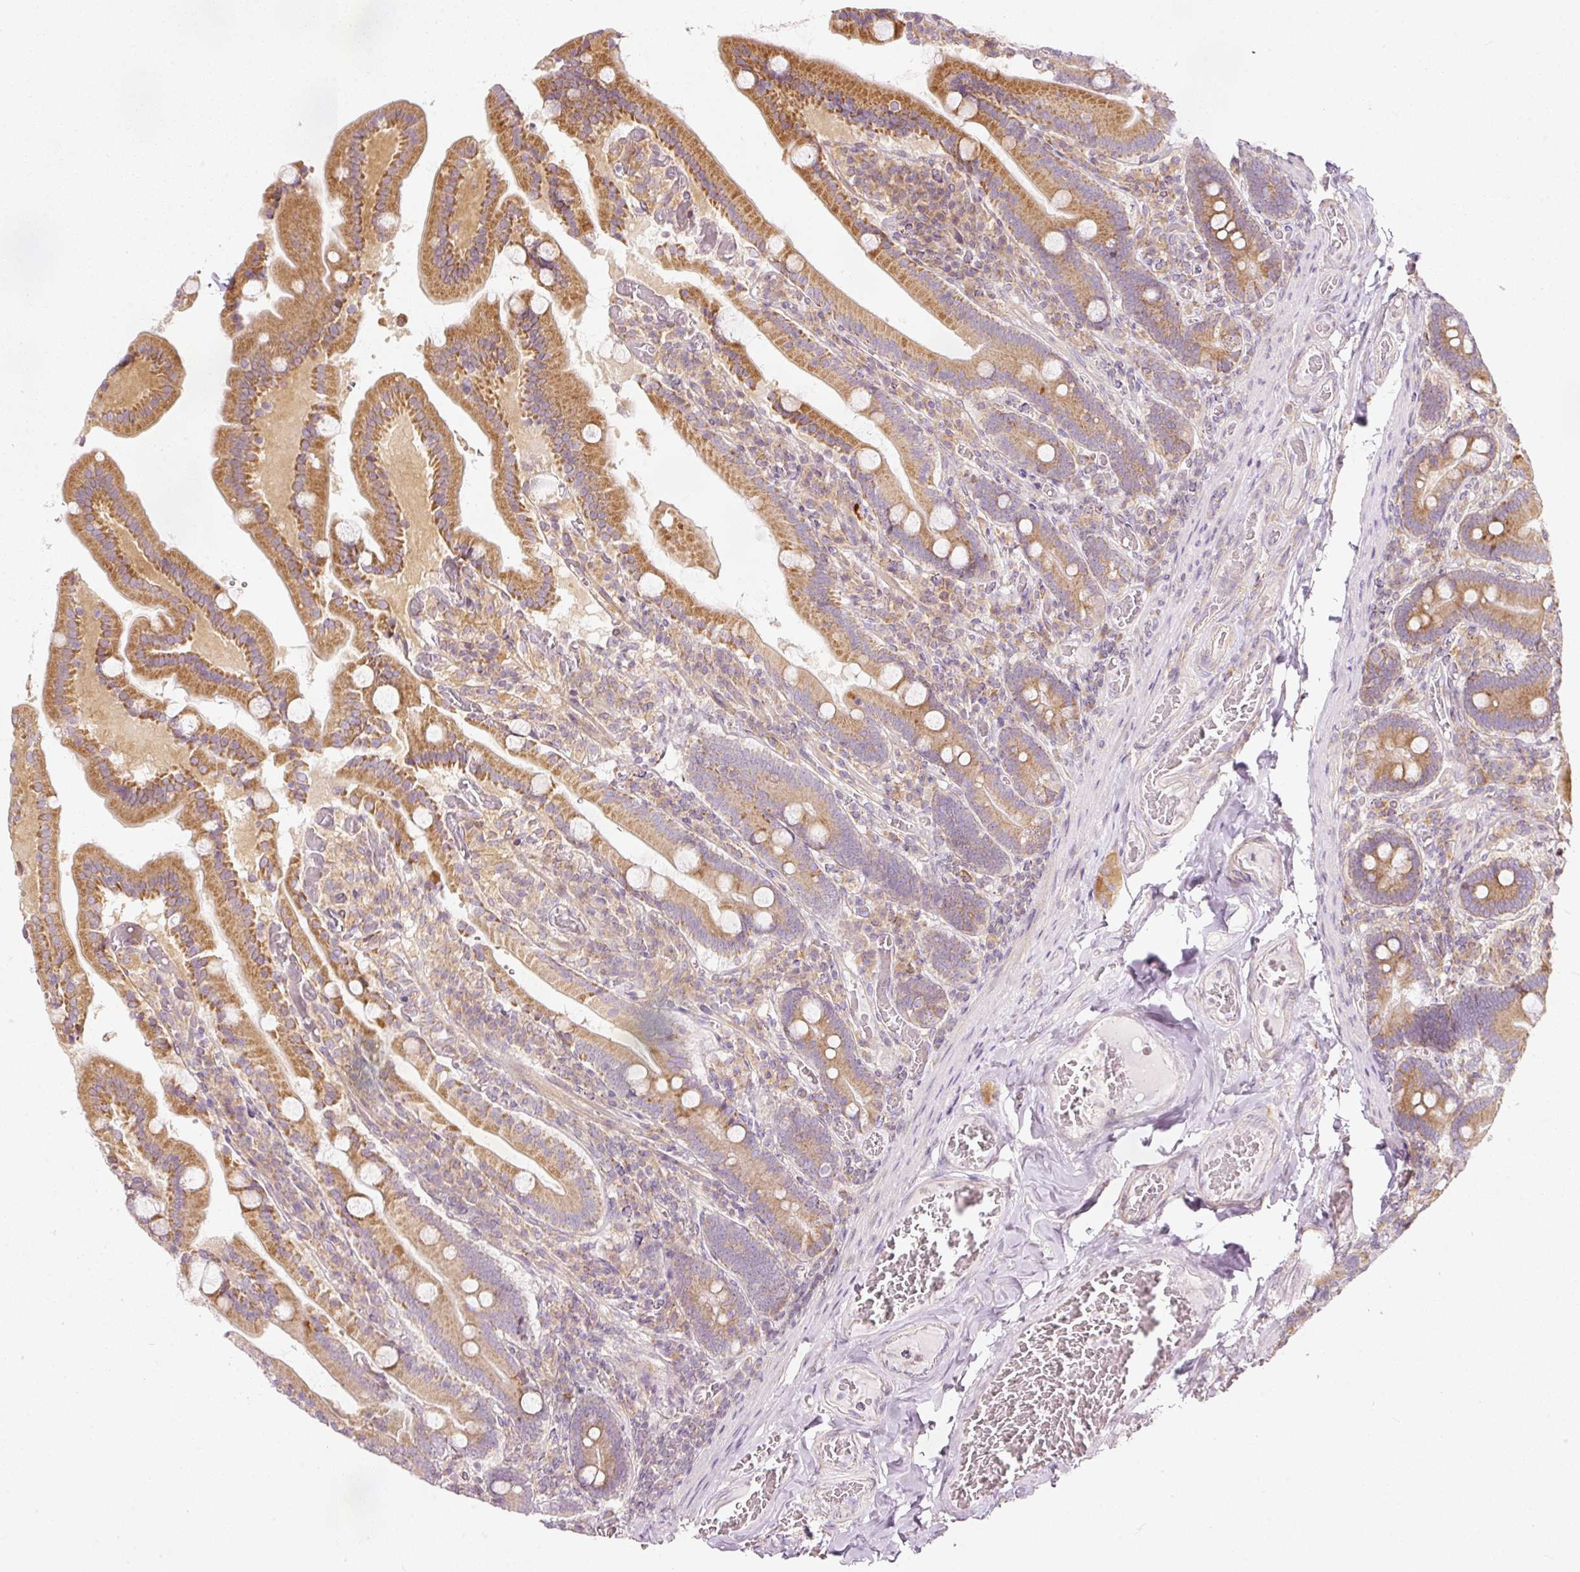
{"staining": {"intensity": "moderate", "quantity": ">75%", "location": "cytoplasmic/membranous"}, "tissue": "duodenum", "cell_type": "Glandular cells", "image_type": "normal", "snomed": [{"axis": "morphology", "description": "Normal tissue, NOS"}, {"axis": "topography", "description": "Duodenum"}], "caption": "A photomicrograph of duodenum stained for a protein demonstrates moderate cytoplasmic/membranous brown staining in glandular cells. (DAB IHC, brown staining for protein, blue staining for nuclei).", "gene": "SNAPC5", "patient": {"sex": "female", "age": 62}}